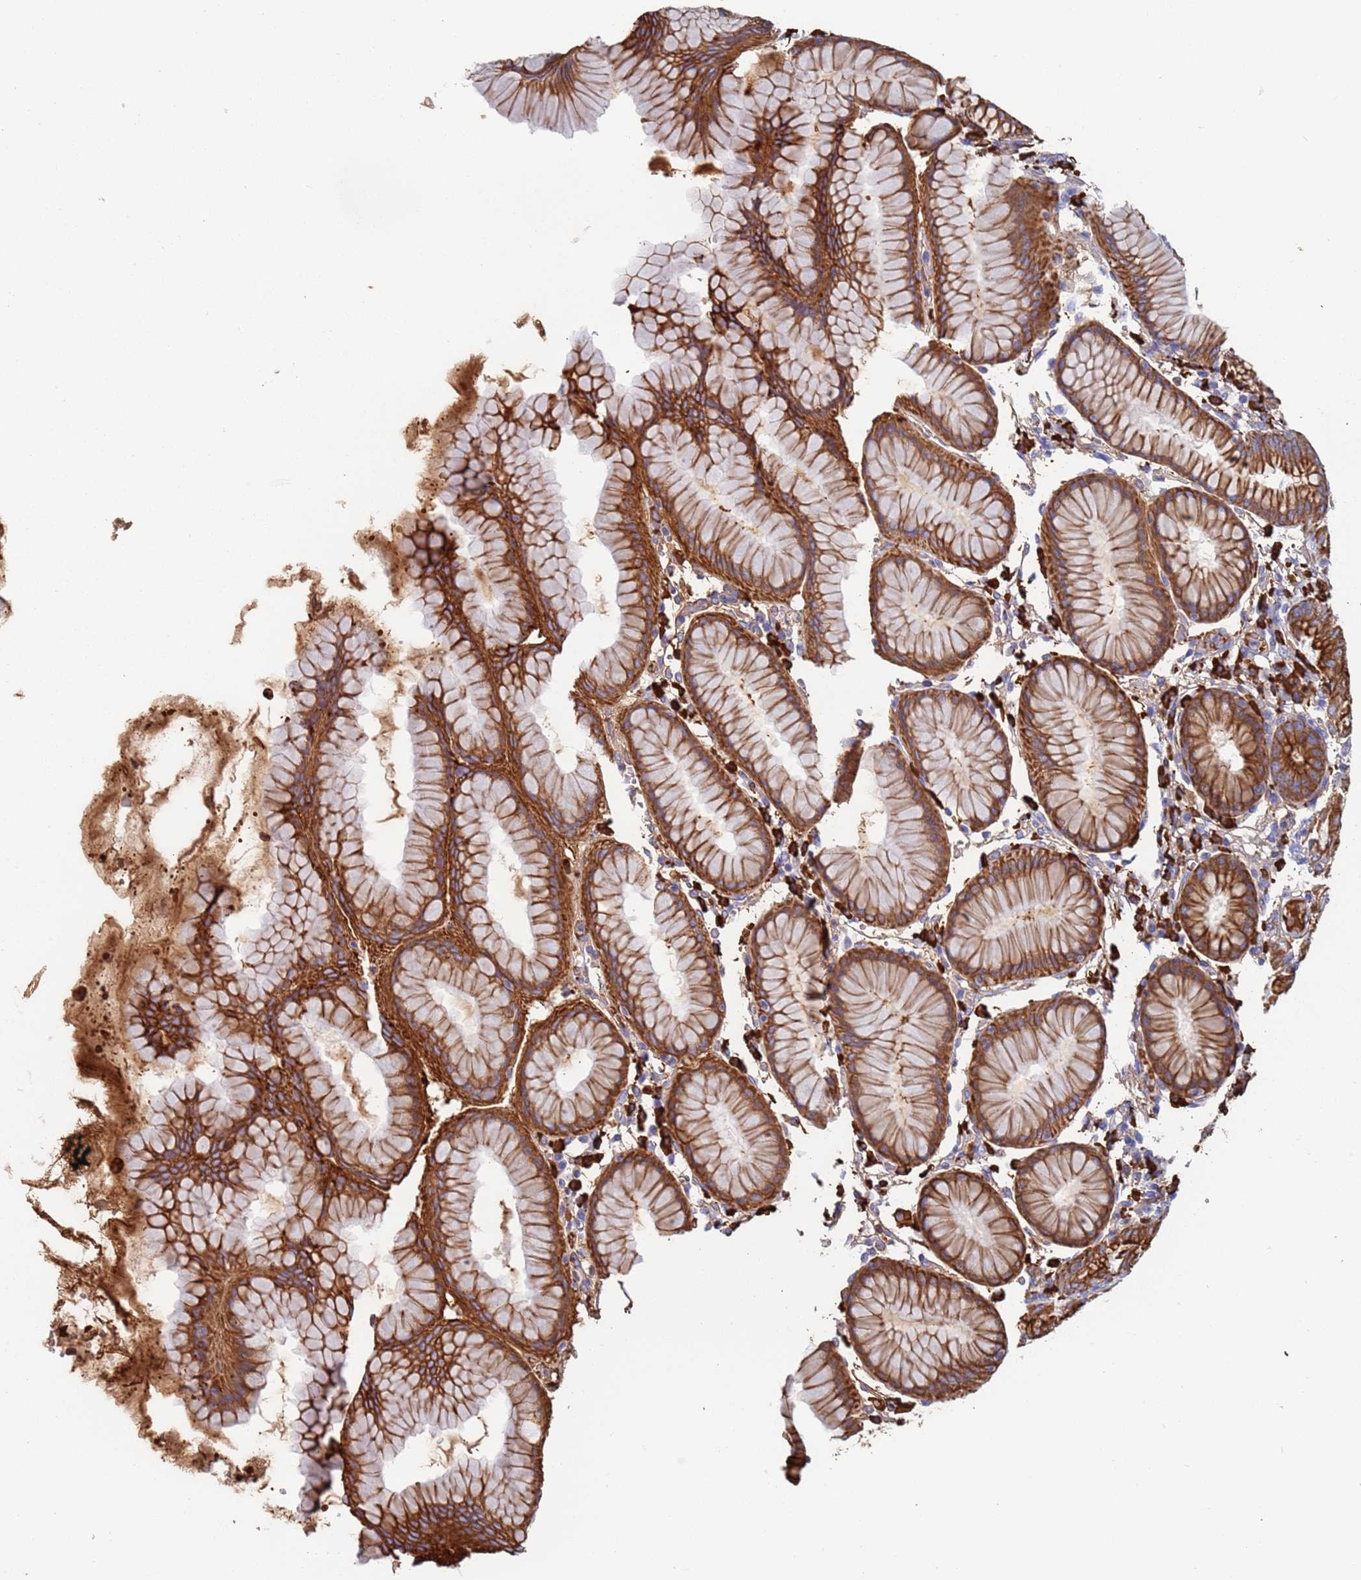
{"staining": {"intensity": "strong", "quantity": ">75%", "location": "cytoplasmic/membranous"}, "tissue": "stomach", "cell_type": "Glandular cells", "image_type": "normal", "snomed": [{"axis": "morphology", "description": "Normal tissue, NOS"}, {"axis": "topography", "description": "Stomach"}, {"axis": "topography", "description": "Stomach, lower"}], "caption": "This photomicrograph demonstrates immunohistochemistry (IHC) staining of normal human stomach, with high strong cytoplasmic/membranous staining in about >75% of glandular cells.", "gene": "CYSLTR2", "patient": {"sex": "female", "age": 56}}